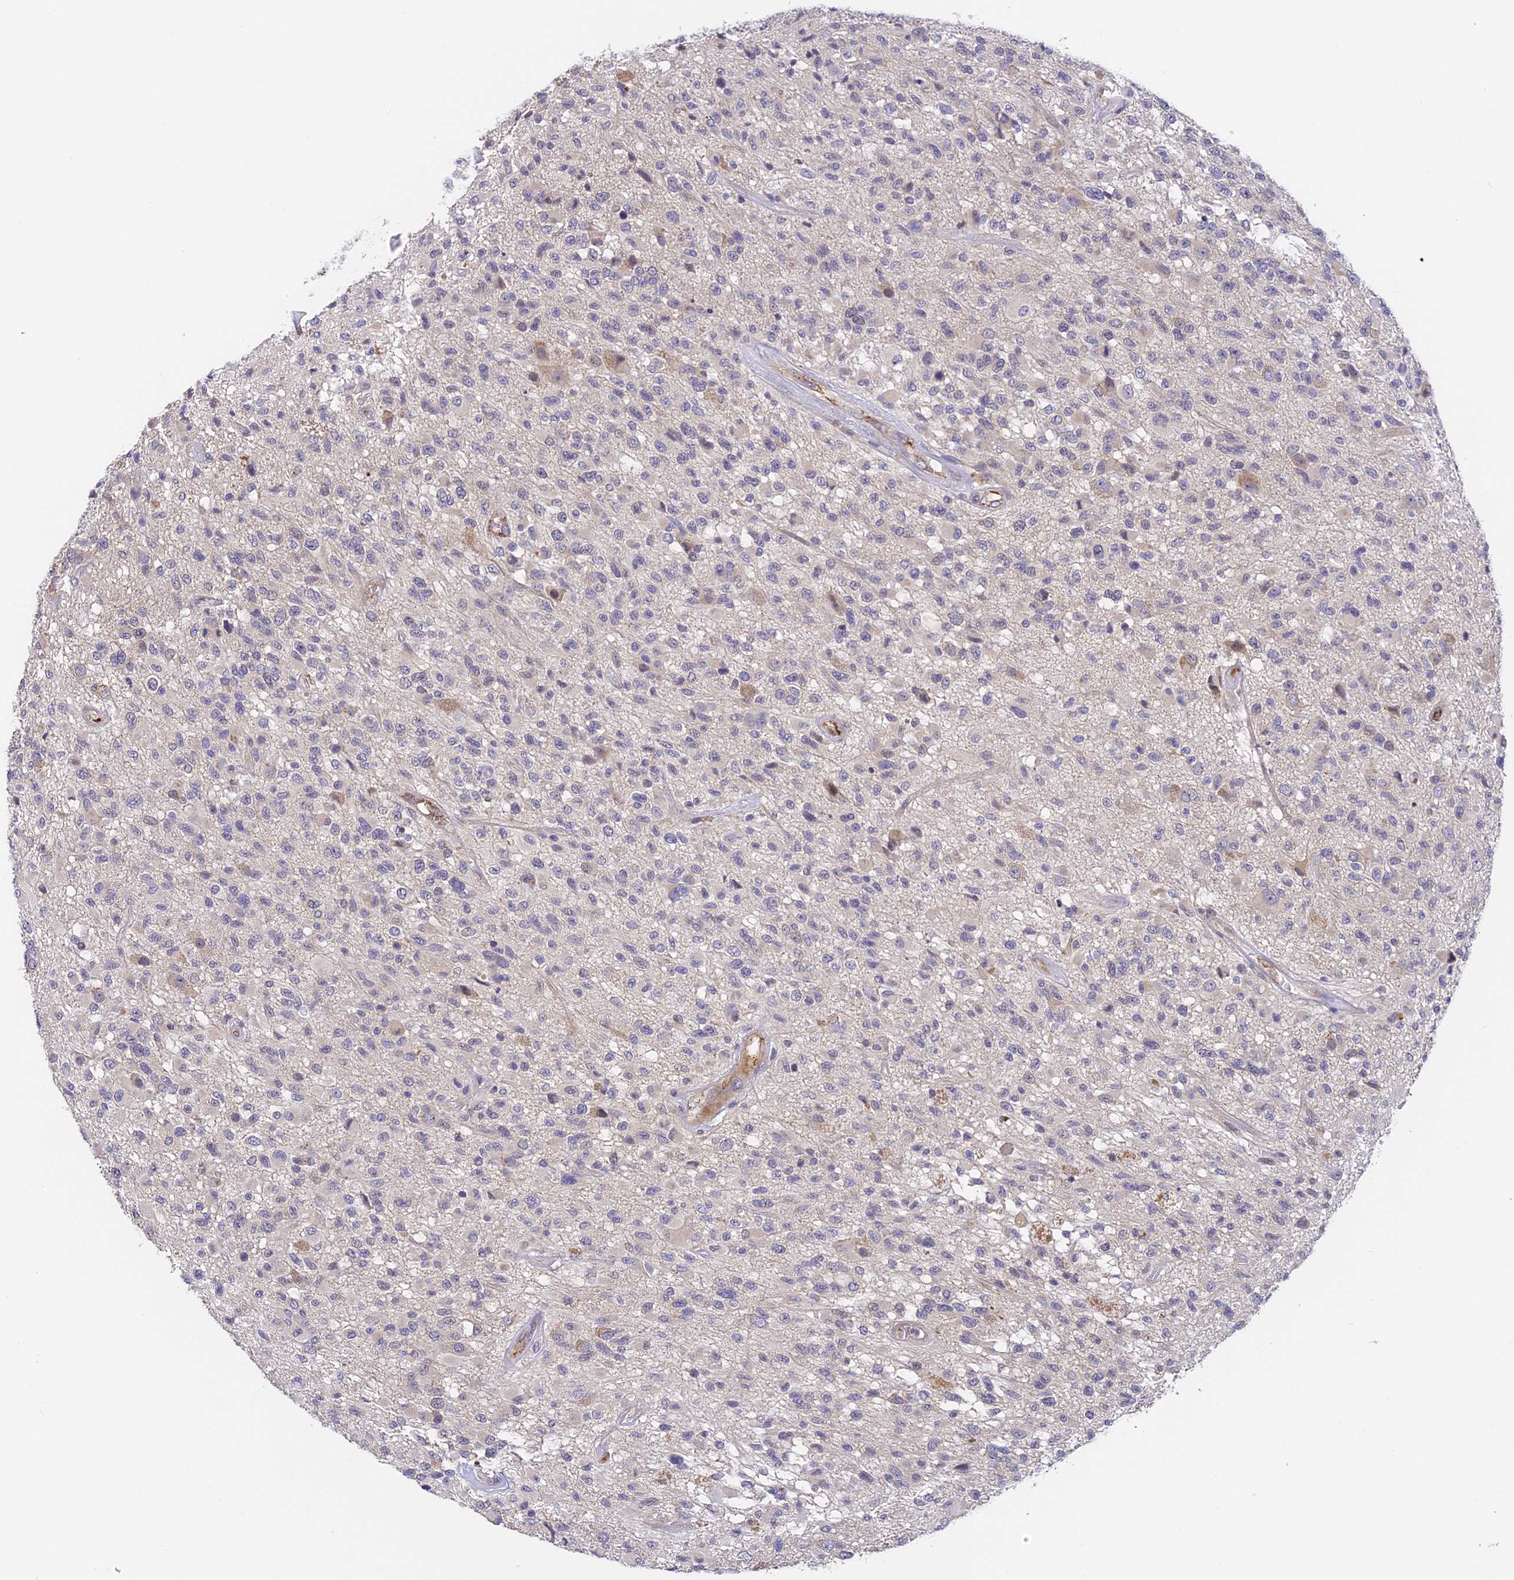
{"staining": {"intensity": "negative", "quantity": "none", "location": "none"}, "tissue": "glioma", "cell_type": "Tumor cells", "image_type": "cancer", "snomed": [{"axis": "morphology", "description": "Glioma, malignant, High grade"}, {"axis": "morphology", "description": "Glioblastoma, NOS"}, {"axis": "topography", "description": "Brain"}], "caption": "The IHC image has no significant positivity in tumor cells of malignant glioma (high-grade) tissue. The staining was performed using DAB to visualize the protein expression in brown, while the nuclei were stained in blue with hematoxylin (Magnification: 20x).", "gene": "DNAAF10", "patient": {"sex": "male", "age": 60}}